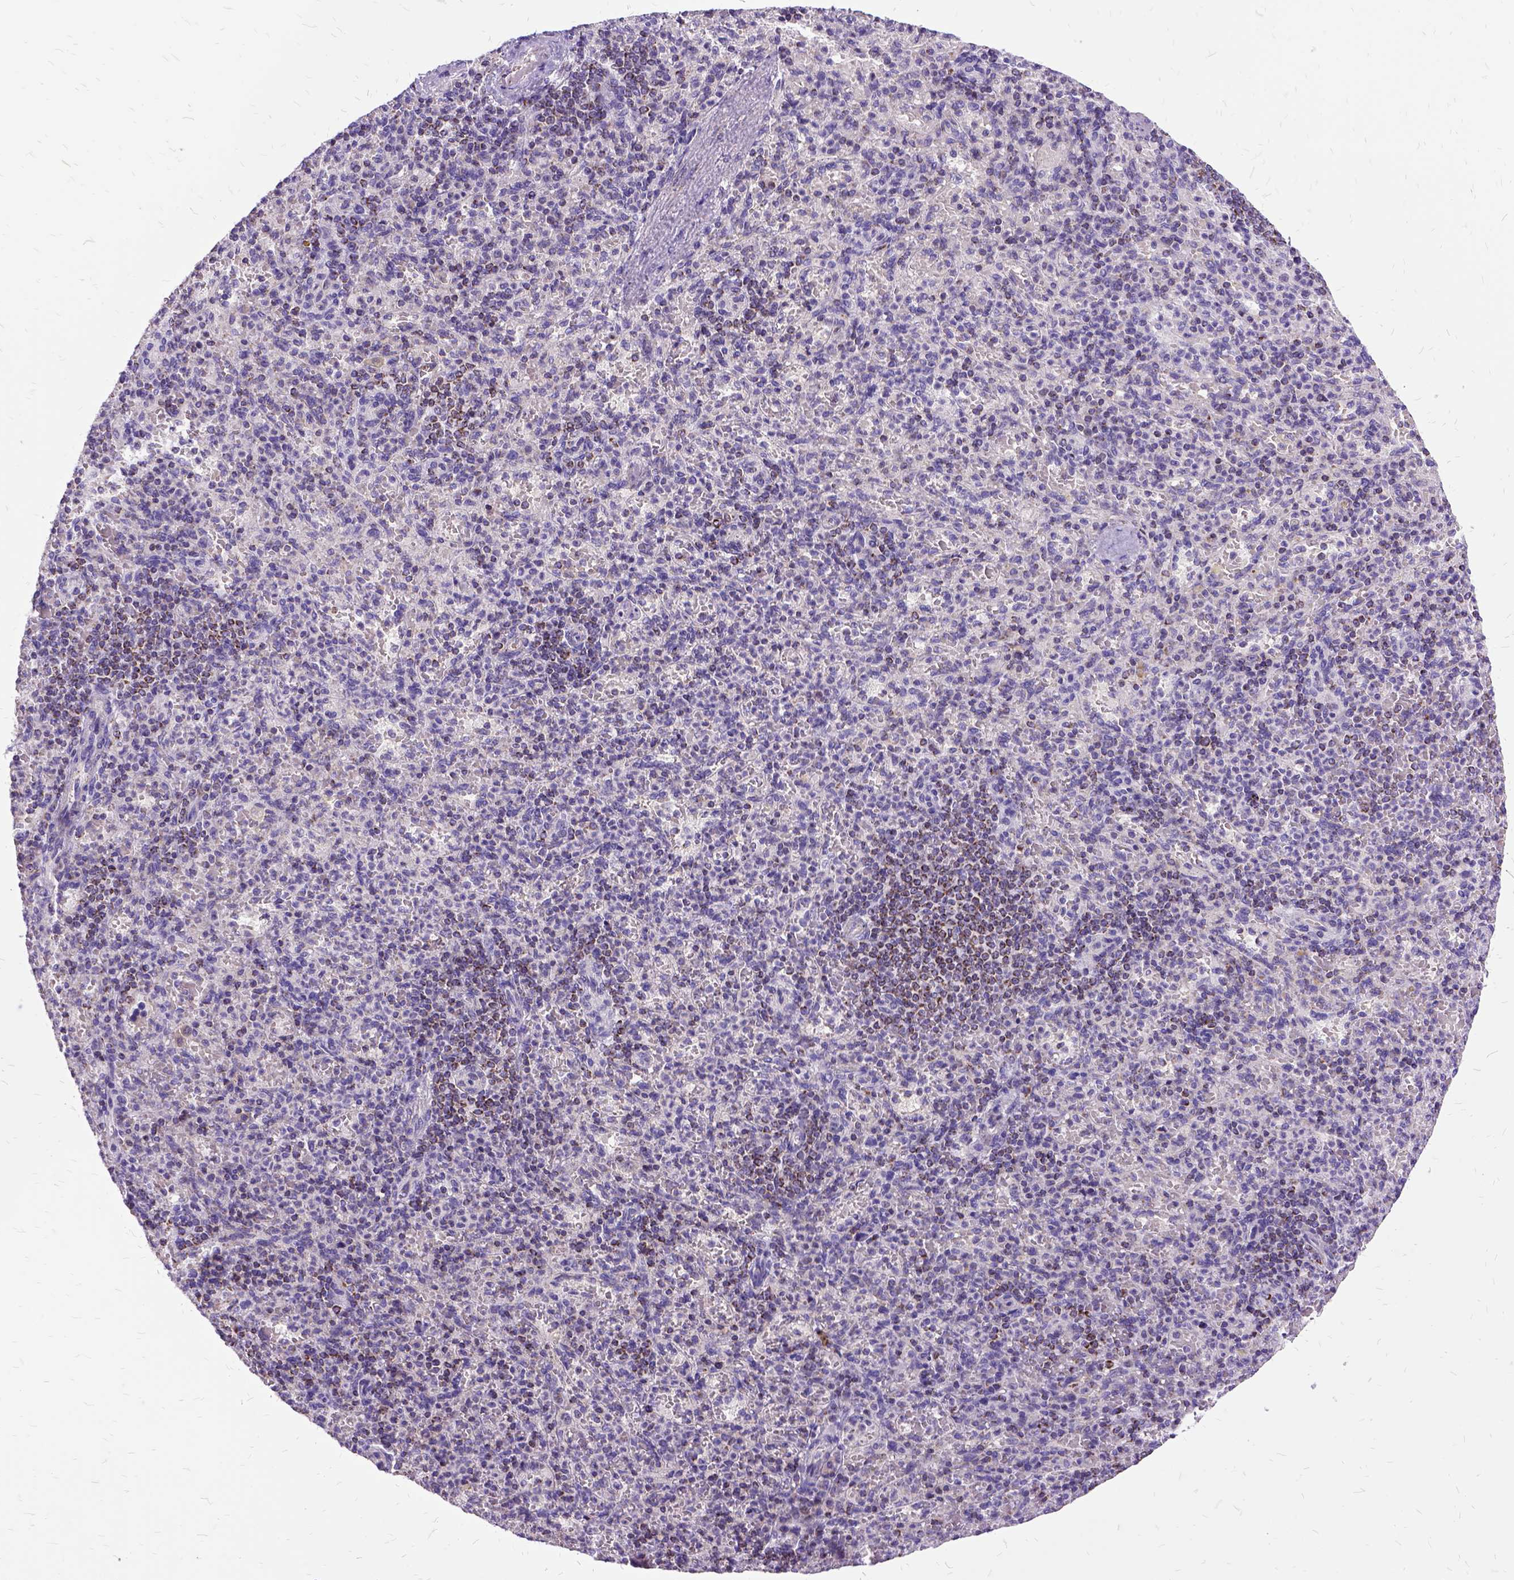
{"staining": {"intensity": "strong", "quantity": "<25%", "location": "cytoplasmic/membranous"}, "tissue": "spleen", "cell_type": "Cells in red pulp", "image_type": "normal", "snomed": [{"axis": "morphology", "description": "Normal tissue, NOS"}, {"axis": "topography", "description": "Spleen"}], "caption": "This histopathology image shows benign spleen stained with immunohistochemistry (IHC) to label a protein in brown. The cytoplasmic/membranous of cells in red pulp show strong positivity for the protein. Nuclei are counter-stained blue.", "gene": "OXCT1", "patient": {"sex": "female", "age": 74}}